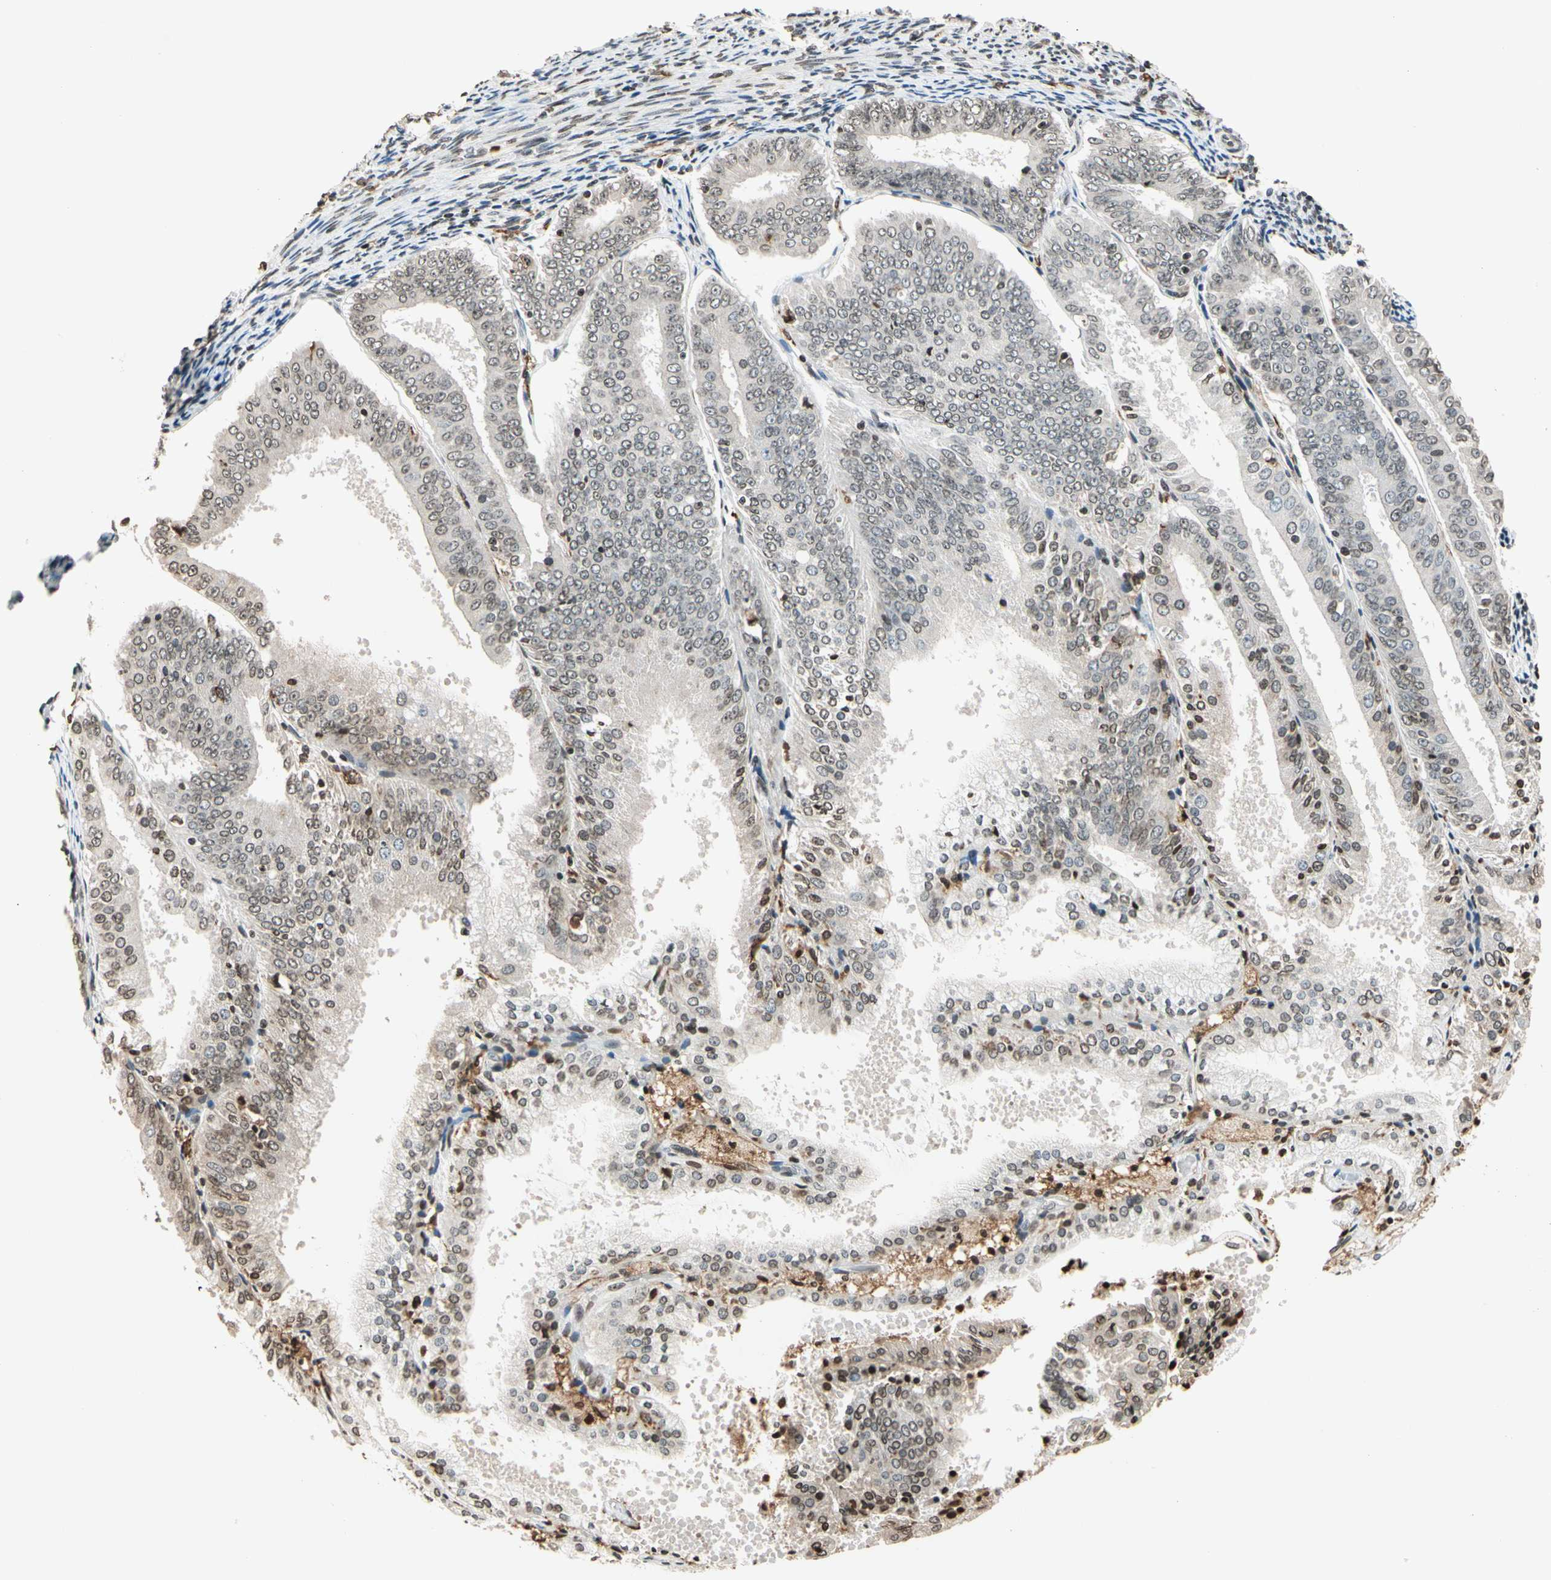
{"staining": {"intensity": "weak", "quantity": "25%-75%", "location": "nuclear"}, "tissue": "endometrial cancer", "cell_type": "Tumor cells", "image_type": "cancer", "snomed": [{"axis": "morphology", "description": "Adenocarcinoma, NOS"}, {"axis": "topography", "description": "Endometrium"}], "caption": "DAB immunohistochemical staining of human endometrial cancer shows weak nuclear protein staining in approximately 25%-75% of tumor cells. (Stains: DAB (3,3'-diaminobenzidine) in brown, nuclei in blue, Microscopy: brightfield microscopy at high magnification).", "gene": "FER", "patient": {"sex": "female", "age": 63}}